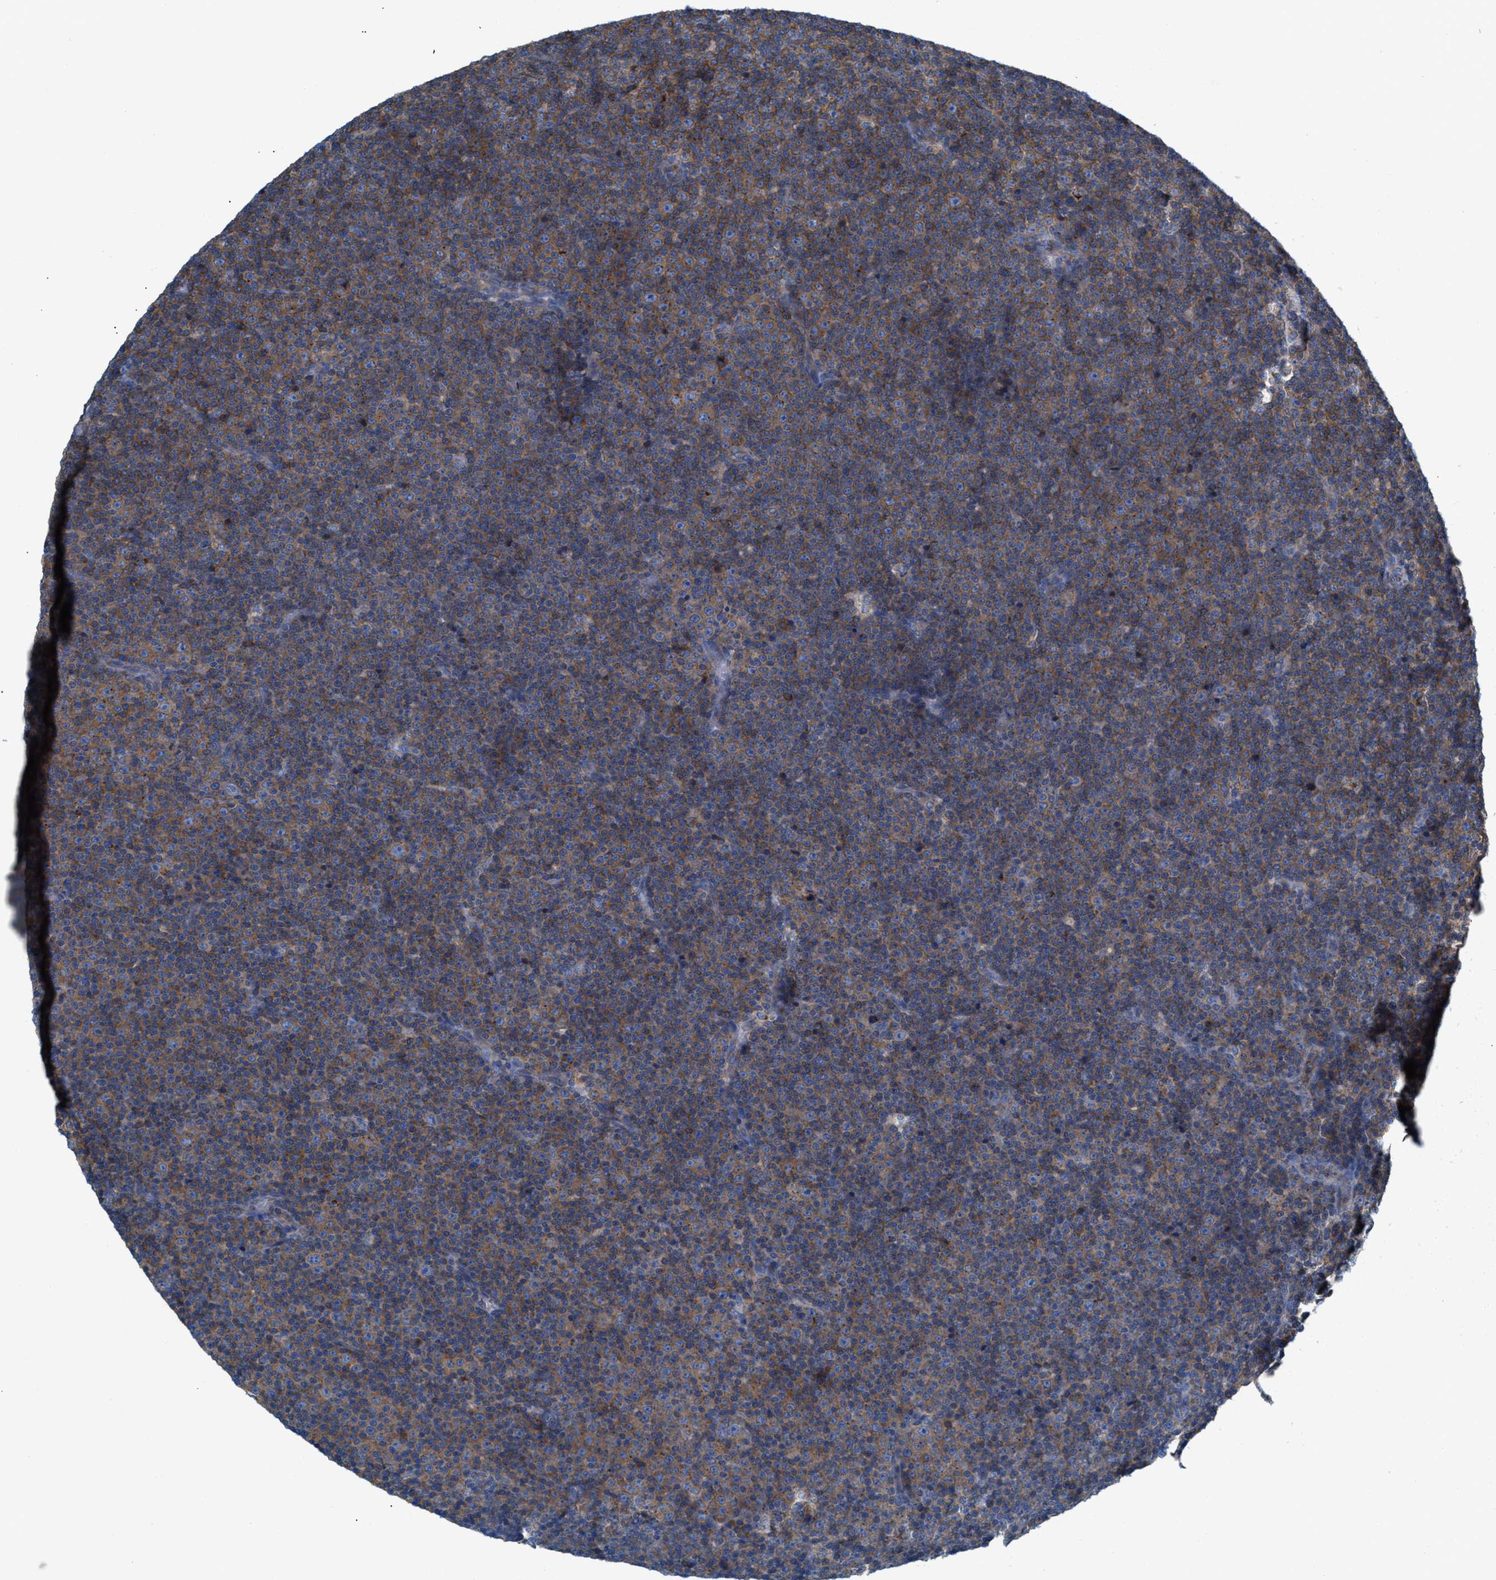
{"staining": {"intensity": "weak", "quantity": ">75%", "location": "cytoplasmic/membranous"}, "tissue": "lymphoma", "cell_type": "Tumor cells", "image_type": "cancer", "snomed": [{"axis": "morphology", "description": "Malignant lymphoma, non-Hodgkin's type, Low grade"}, {"axis": "topography", "description": "Lymph node"}], "caption": "High-power microscopy captured an immunohistochemistry (IHC) histopathology image of lymphoma, revealing weak cytoplasmic/membranous positivity in about >75% of tumor cells. Using DAB (brown) and hematoxylin (blue) stains, captured at high magnification using brightfield microscopy.", "gene": "NYAP1", "patient": {"sex": "female", "age": 67}}